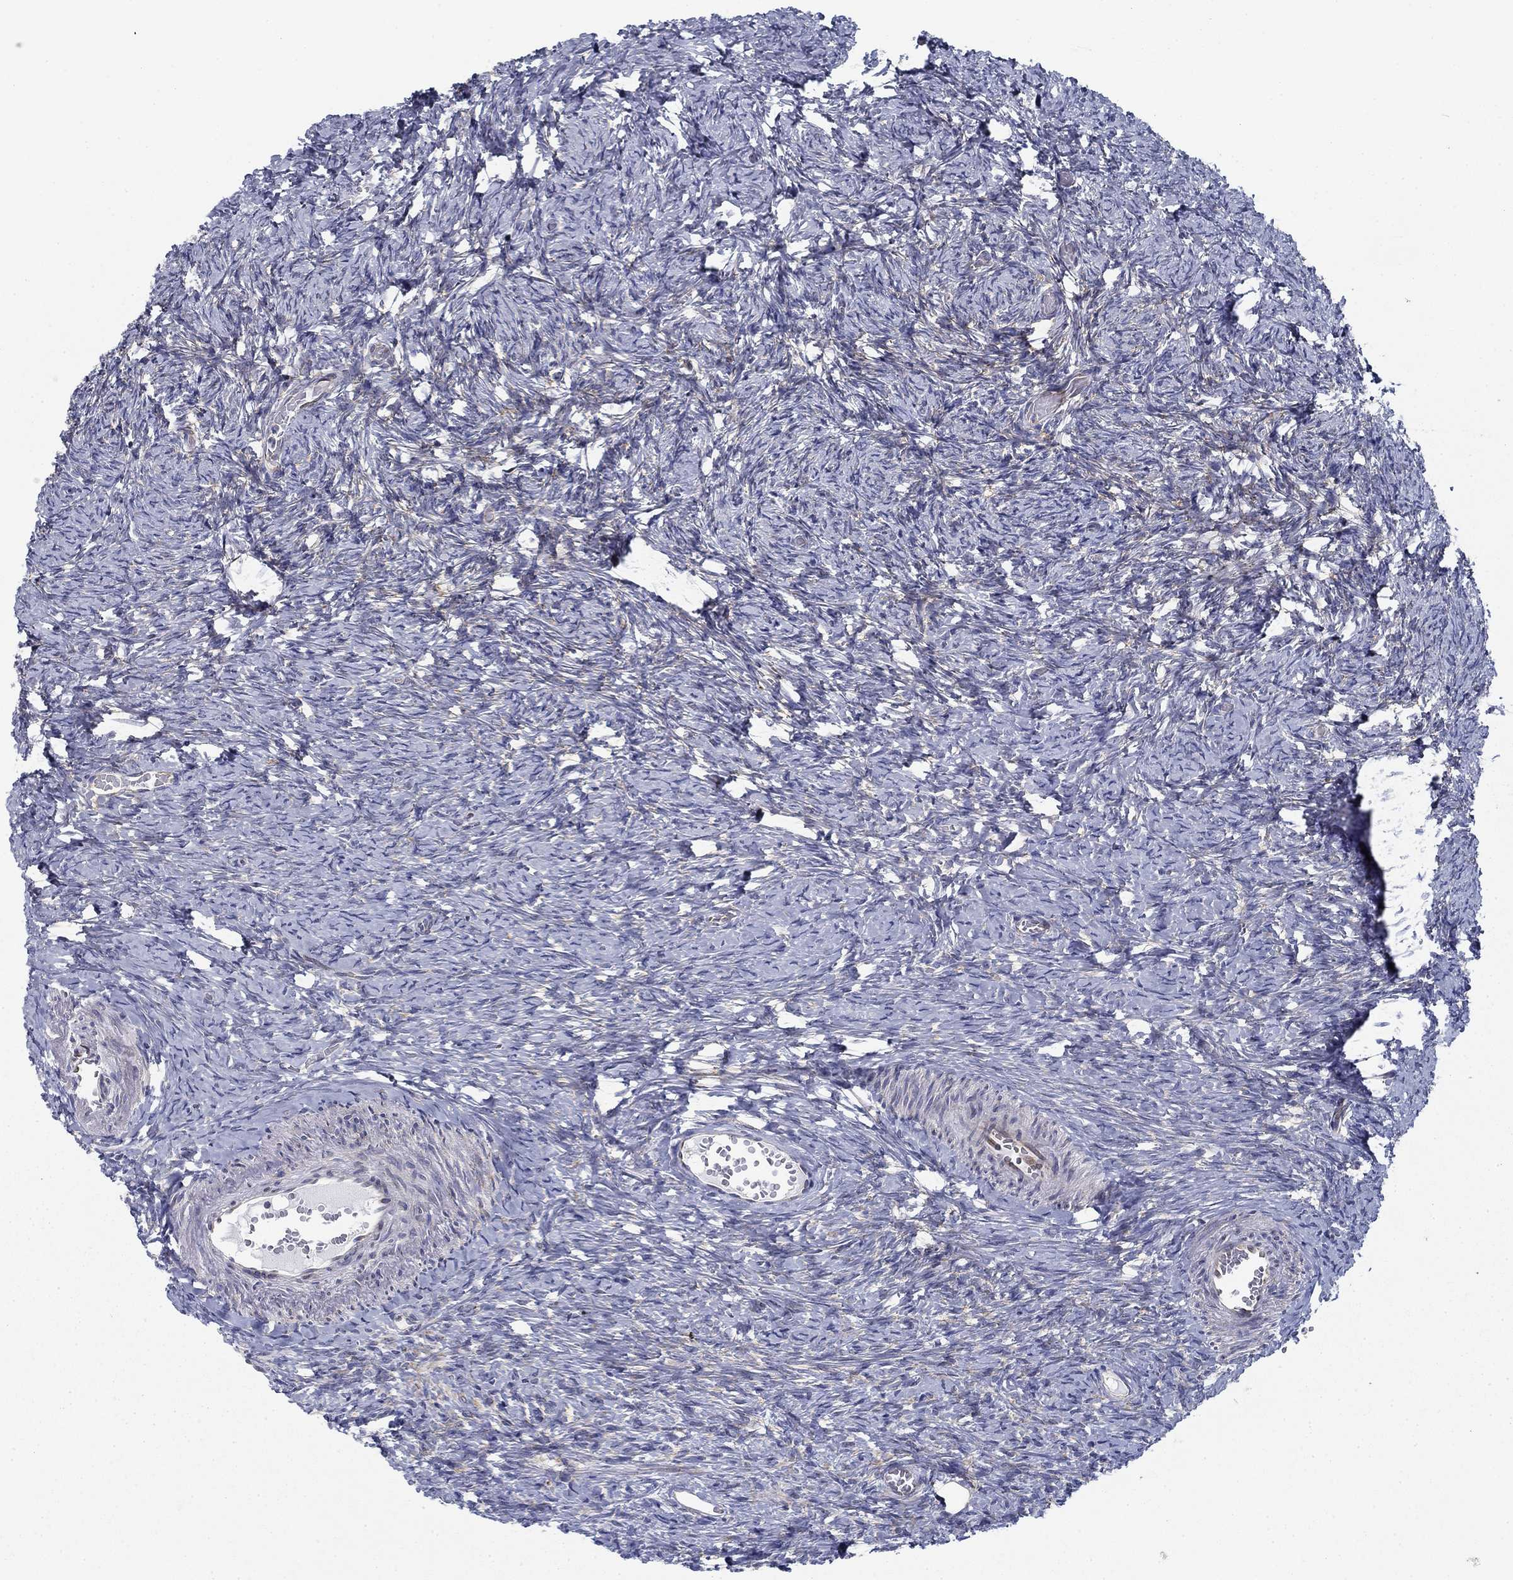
{"staining": {"intensity": "negative", "quantity": "none", "location": "none"}, "tissue": "ovary", "cell_type": "Ovarian stroma cells", "image_type": "normal", "snomed": [{"axis": "morphology", "description": "Normal tissue, NOS"}, {"axis": "topography", "description": "Ovary"}], "caption": "A micrograph of ovary stained for a protein shows no brown staining in ovarian stroma cells.", "gene": "FXR1", "patient": {"sex": "female", "age": 39}}